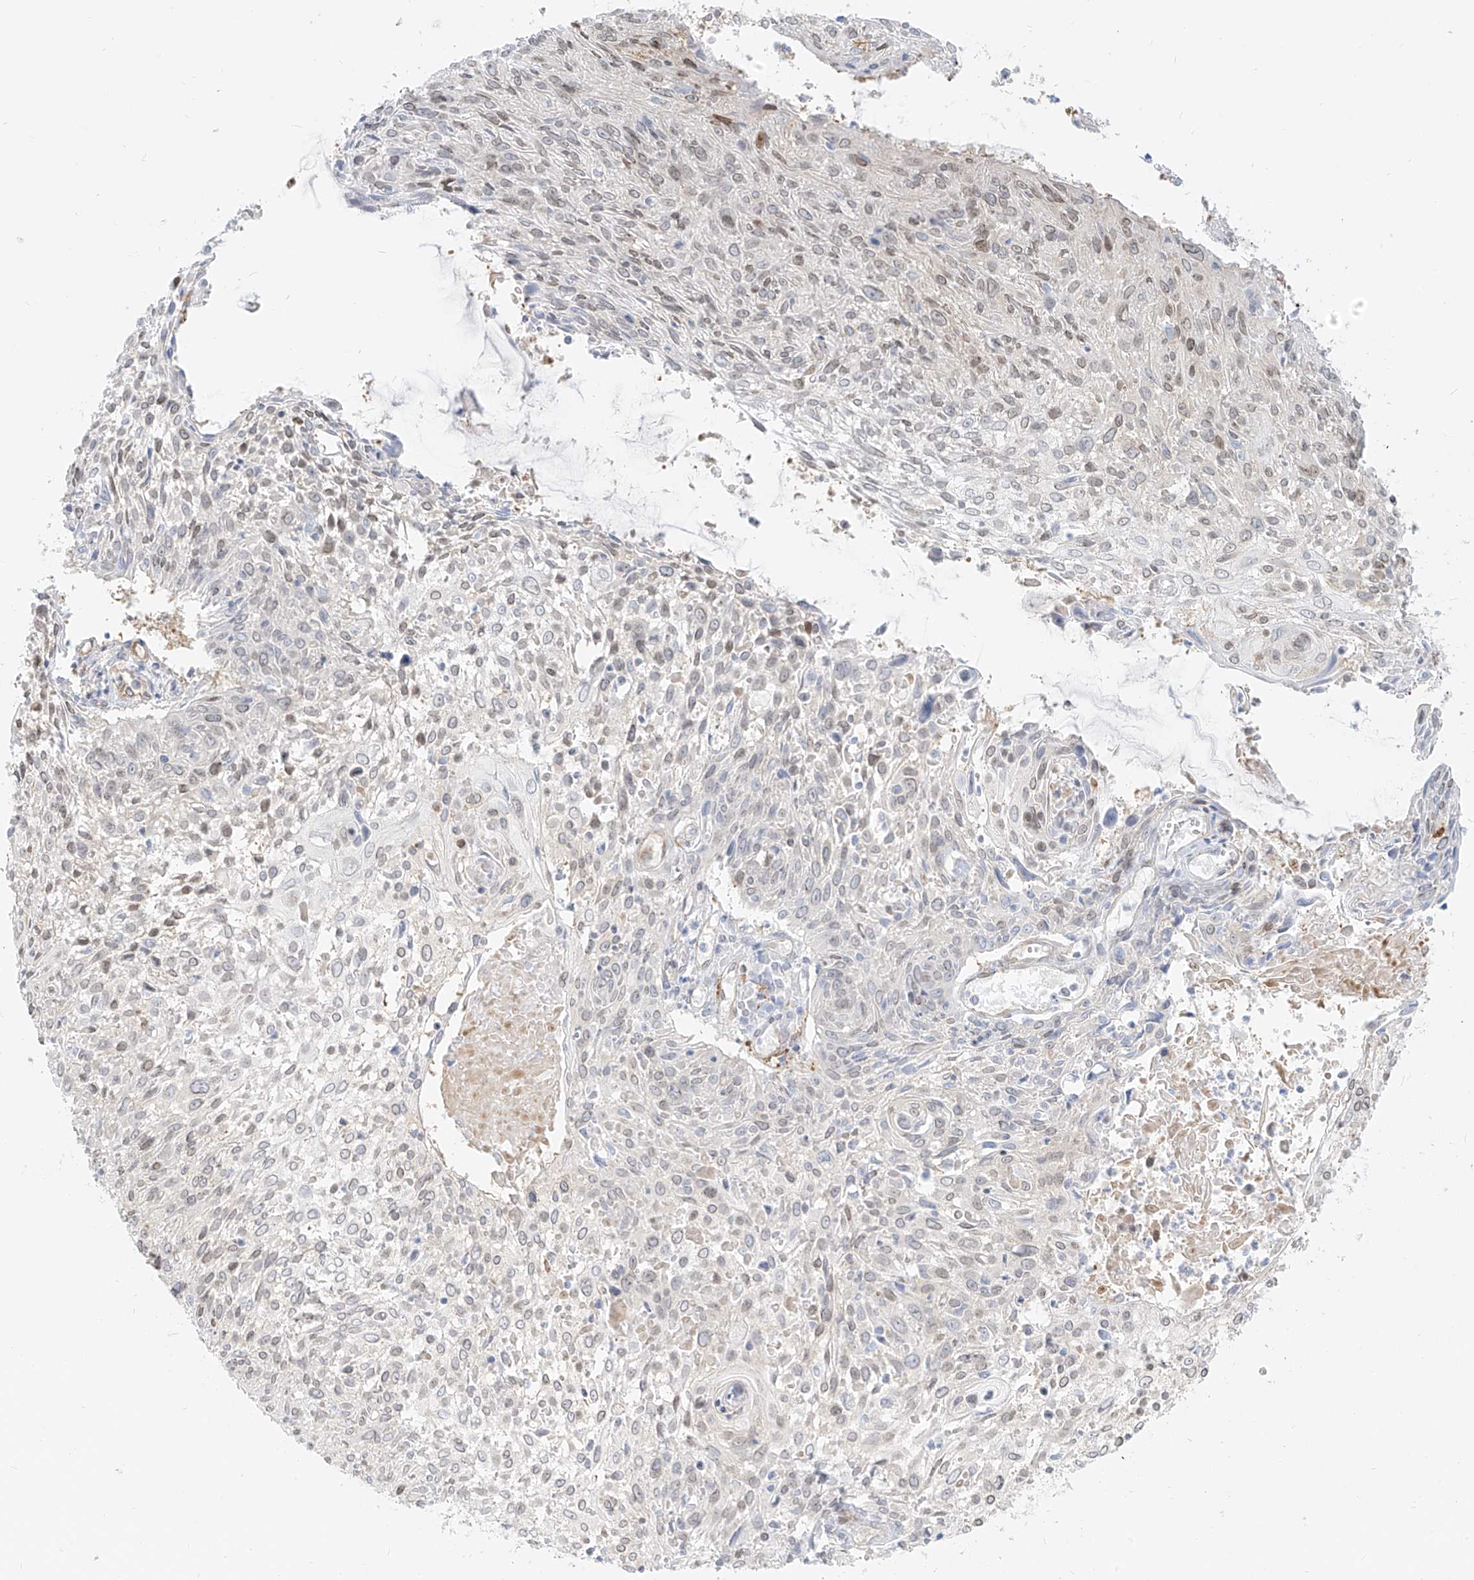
{"staining": {"intensity": "weak", "quantity": "<25%", "location": "nuclear"}, "tissue": "cervical cancer", "cell_type": "Tumor cells", "image_type": "cancer", "snomed": [{"axis": "morphology", "description": "Squamous cell carcinoma, NOS"}, {"axis": "topography", "description": "Cervix"}], "caption": "IHC of human squamous cell carcinoma (cervical) shows no staining in tumor cells.", "gene": "NHSL1", "patient": {"sex": "female", "age": 51}}